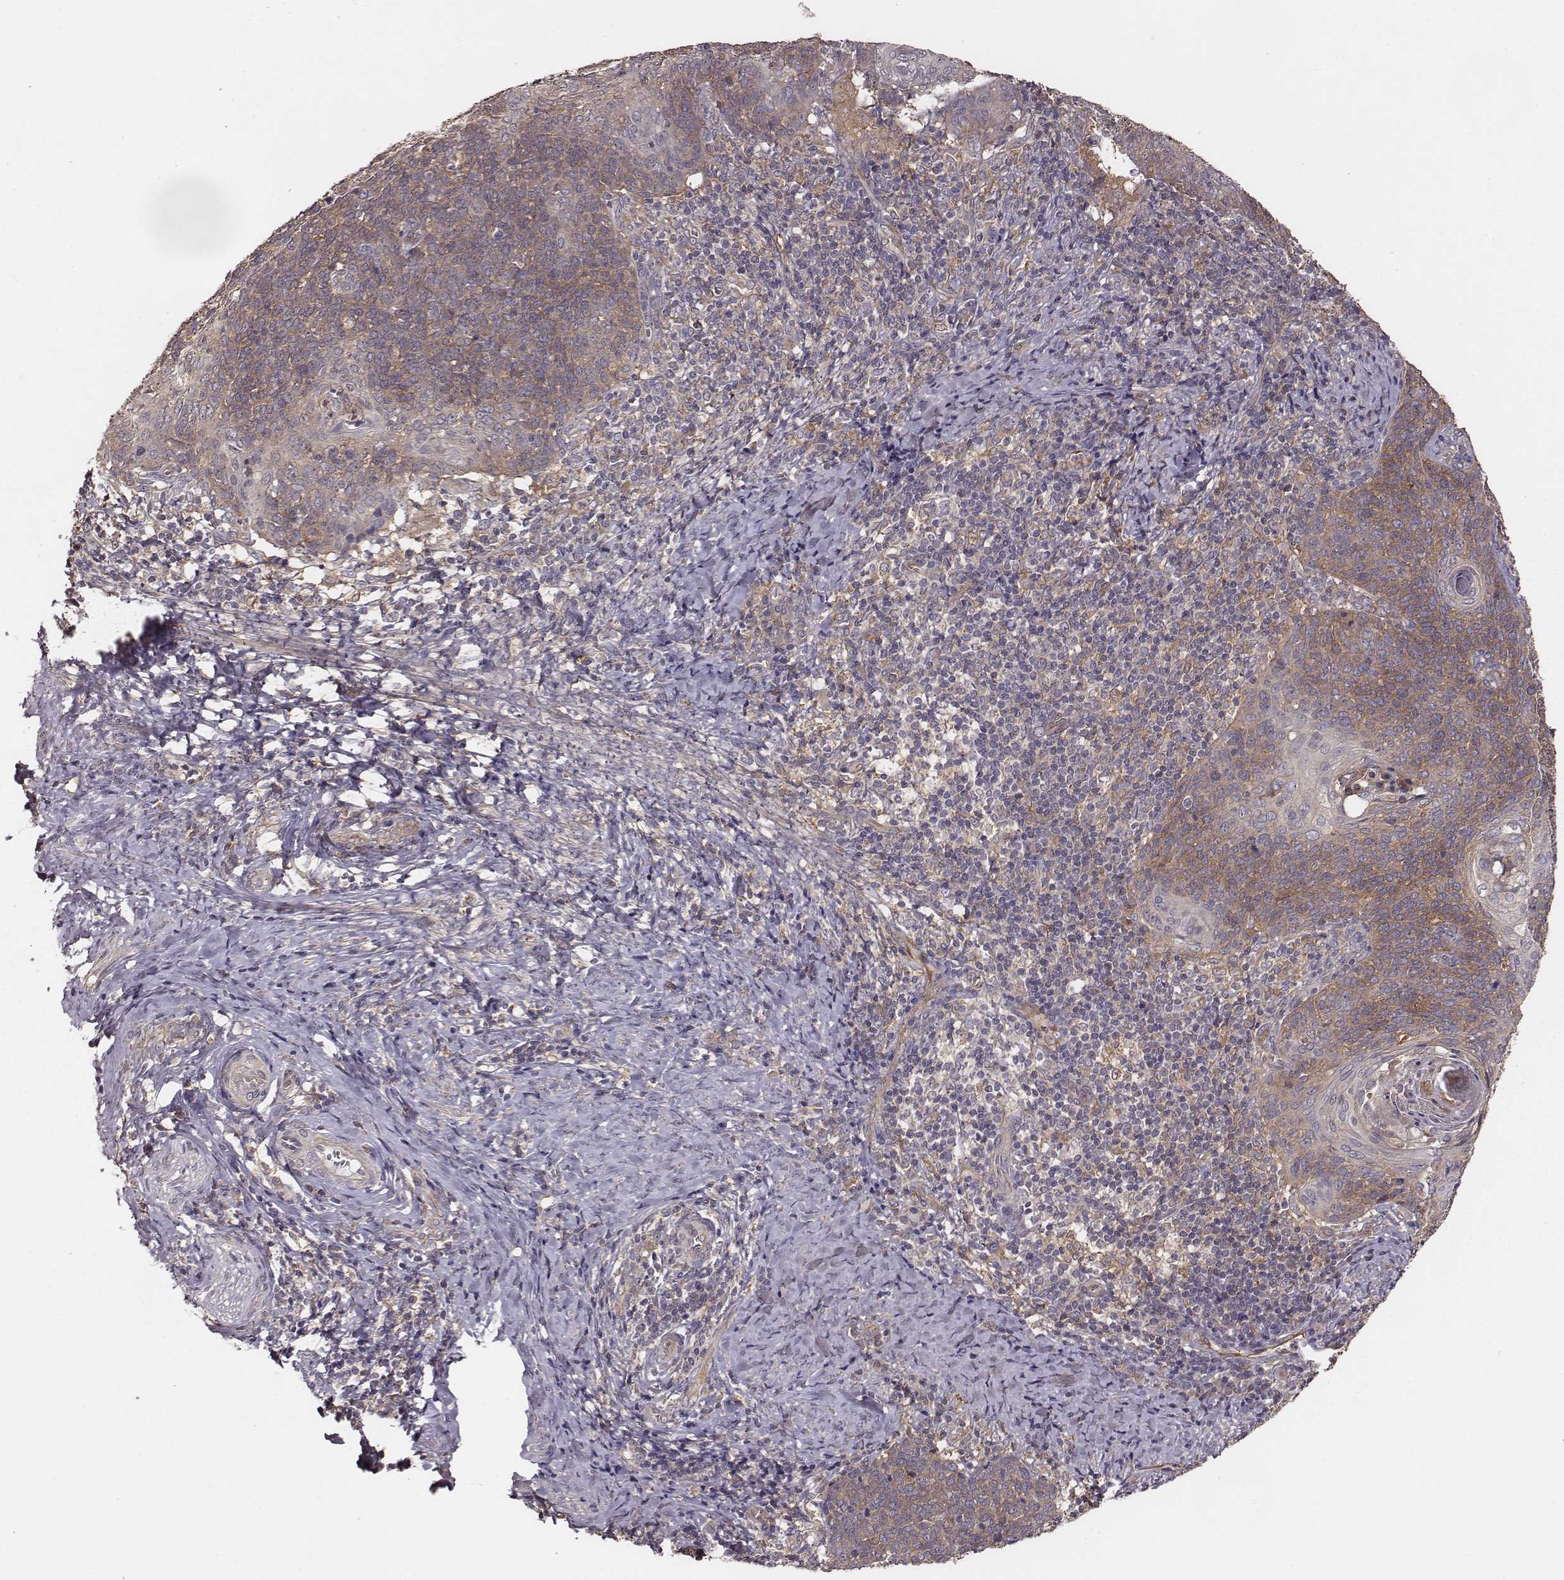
{"staining": {"intensity": "moderate", "quantity": ">75%", "location": "cytoplasmic/membranous"}, "tissue": "cervical cancer", "cell_type": "Tumor cells", "image_type": "cancer", "snomed": [{"axis": "morphology", "description": "Normal tissue, NOS"}, {"axis": "morphology", "description": "Squamous cell carcinoma, NOS"}, {"axis": "topography", "description": "Cervix"}], "caption": "Cervical cancer was stained to show a protein in brown. There is medium levels of moderate cytoplasmic/membranous expression in about >75% of tumor cells.", "gene": "VPS26A", "patient": {"sex": "female", "age": 39}}